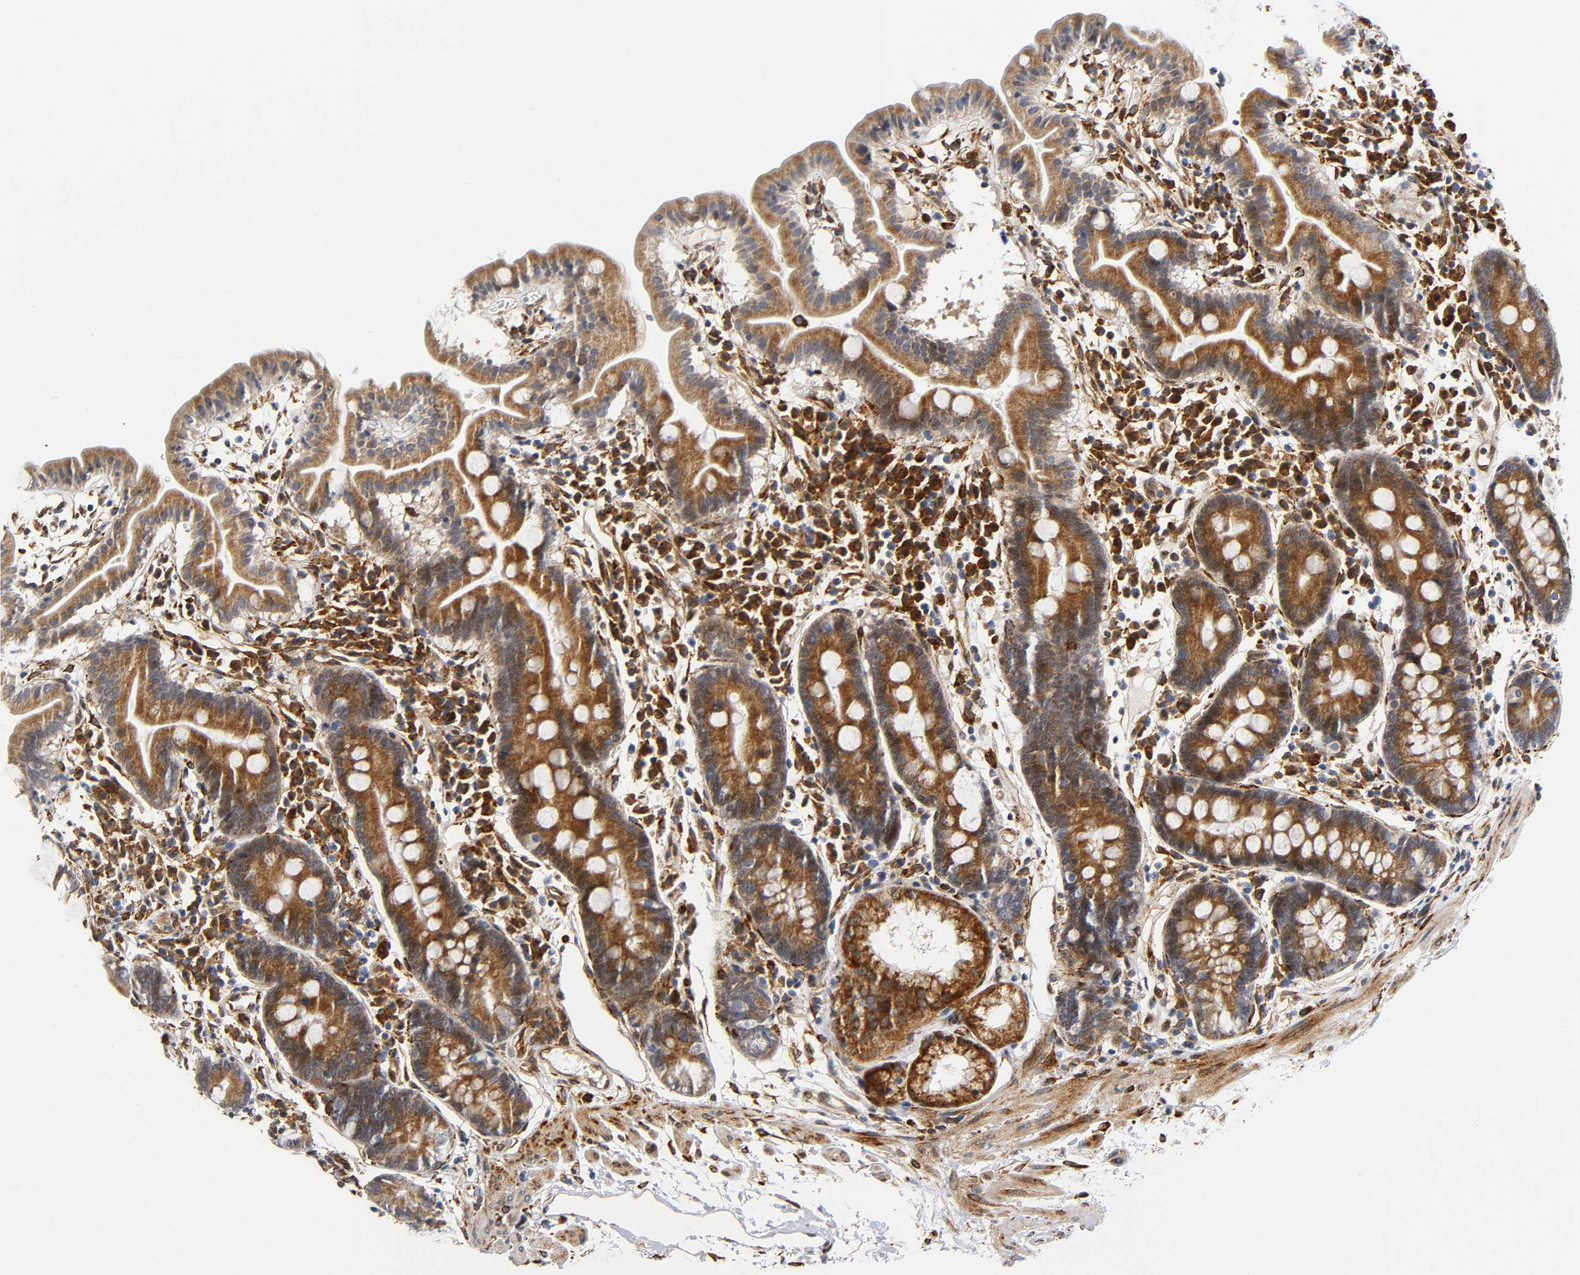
{"staining": {"intensity": "strong", "quantity": ">75%", "location": "cytoplasmic/membranous"}, "tissue": "duodenum", "cell_type": "Glandular cells", "image_type": "normal", "snomed": [{"axis": "morphology", "description": "Normal tissue, NOS"}, {"axis": "topography", "description": "Duodenum"}], "caption": "Human duodenum stained with a brown dye displays strong cytoplasmic/membranous positive expression in about >75% of glandular cells.", "gene": "SOS2", "patient": {"sex": "male", "age": 50}}